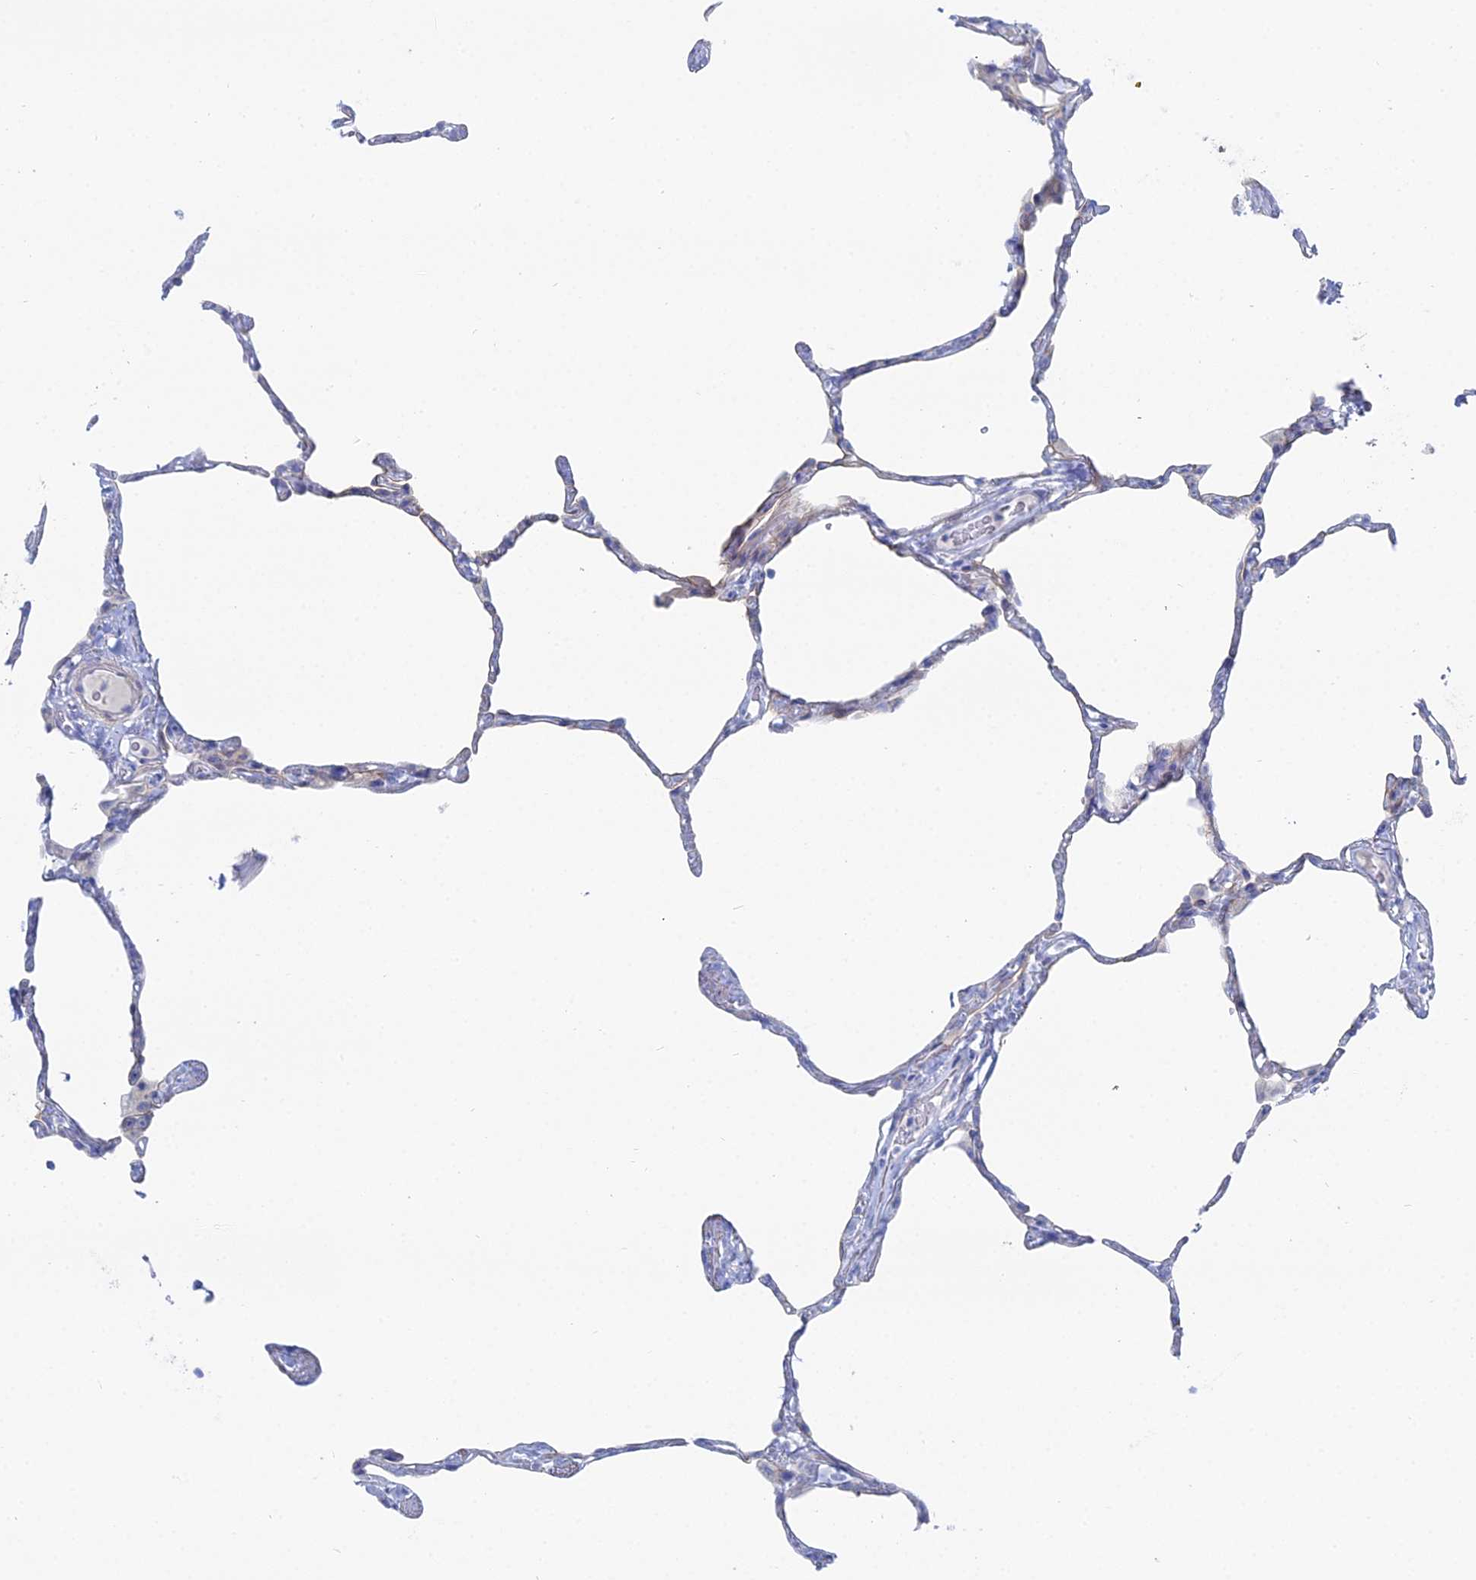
{"staining": {"intensity": "negative", "quantity": "none", "location": "none"}, "tissue": "lung", "cell_type": "Alveolar cells", "image_type": "normal", "snomed": [{"axis": "morphology", "description": "Normal tissue, NOS"}, {"axis": "topography", "description": "Lung"}], "caption": "Immunohistochemistry (IHC) histopathology image of unremarkable lung stained for a protein (brown), which displays no expression in alveolar cells. (DAB immunohistochemistry, high magnification).", "gene": "DHX34", "patient": {"sex": "male", "age": 65}}